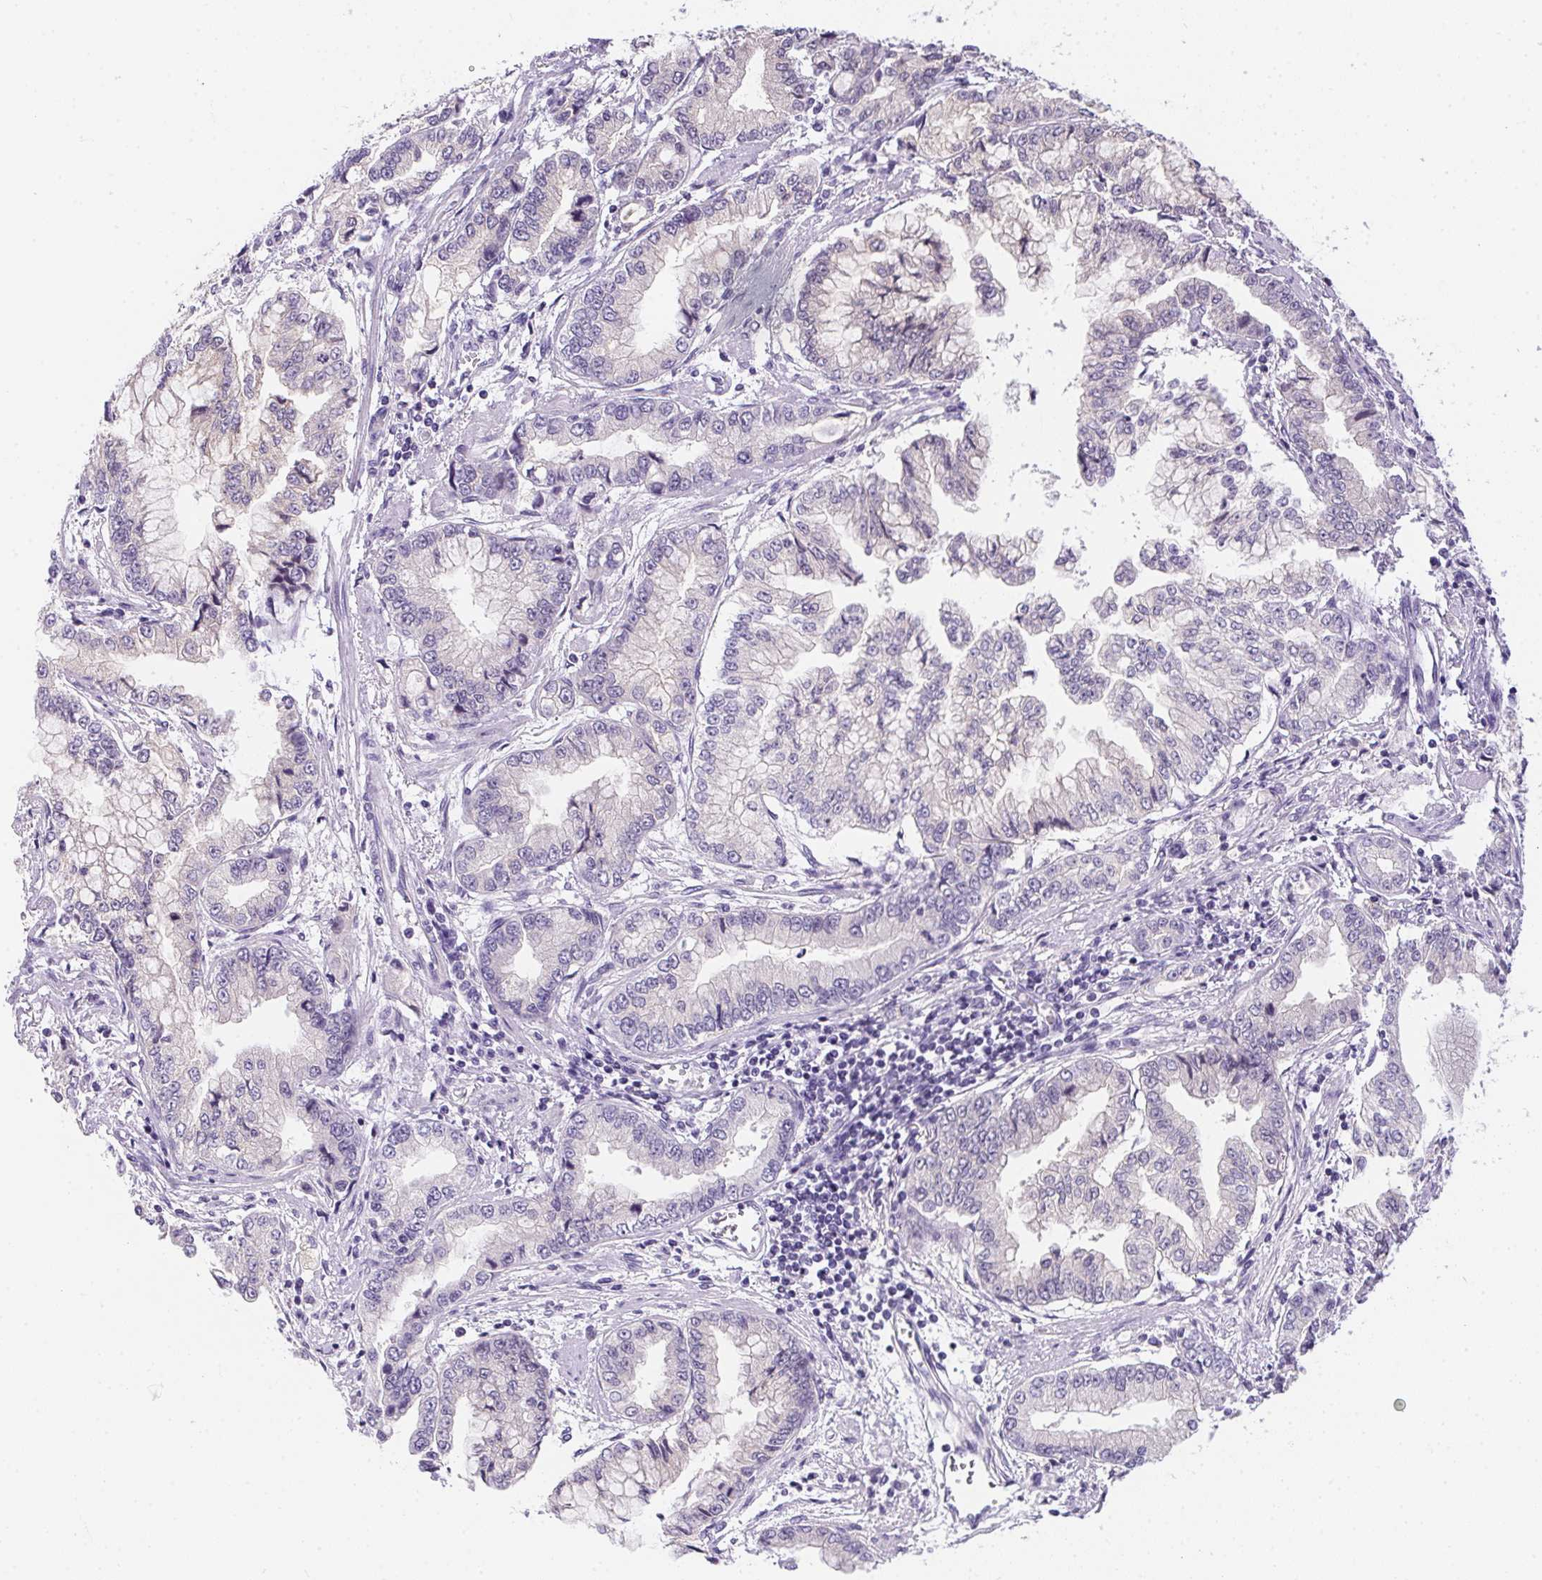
{"staining": {"intensity": "negative", "quantity": "none", "location": "none"}, "tissue": "stomach cancer", "cell_type": "Tumor cells", "image_type": "cancer", "snomed": [{"axis": "morphology", "description": "Adenocarcinoma, NOS"}, {"axis": "topography", "description": "Stomach, upper"}], "caption": "Photomicrograph shows no significant protein expression in tumor cells of stomach cancer.", "gene": "PRKAA1", "patient": {"sex": "female", "age": 74}}